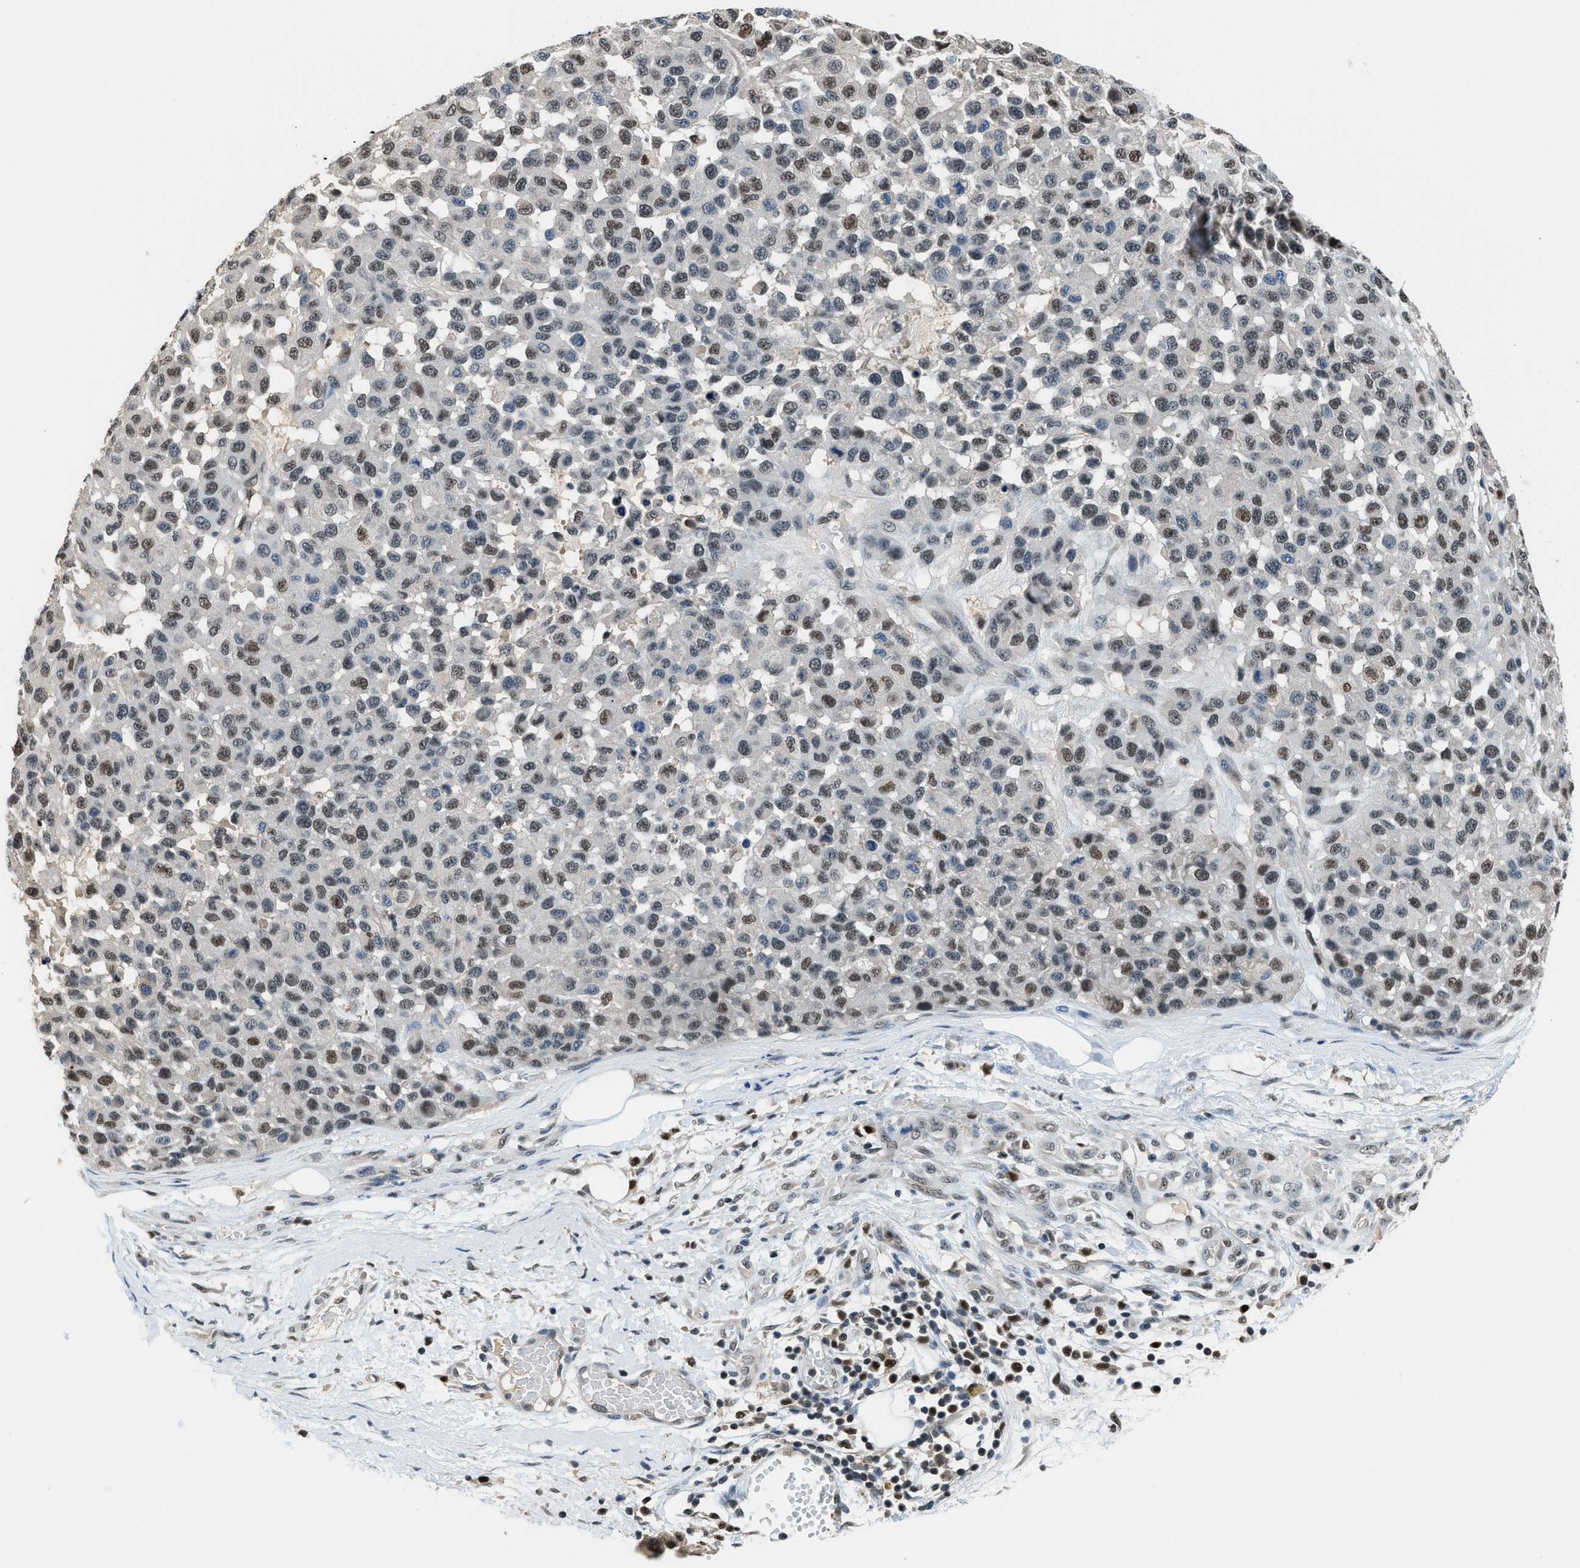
{"staining": {"intensity": "weak", "quantity": "<25%", "location": "nuclear"}, "tissue": "melanoma", "cell_type": "Tumor cells", "image_type": "cancer", "snomed": [{"axis": "morphology", "description": "Malignant melanoma, NOS"}, {"axis": "topography", "description": "Skin"}], "caption": "A histopathology image of melanoma stained for a protein demonstrates no brown staining in tumor cells.", "gene": "ALX1", "patient": {"sex": "male", "age": 62}}